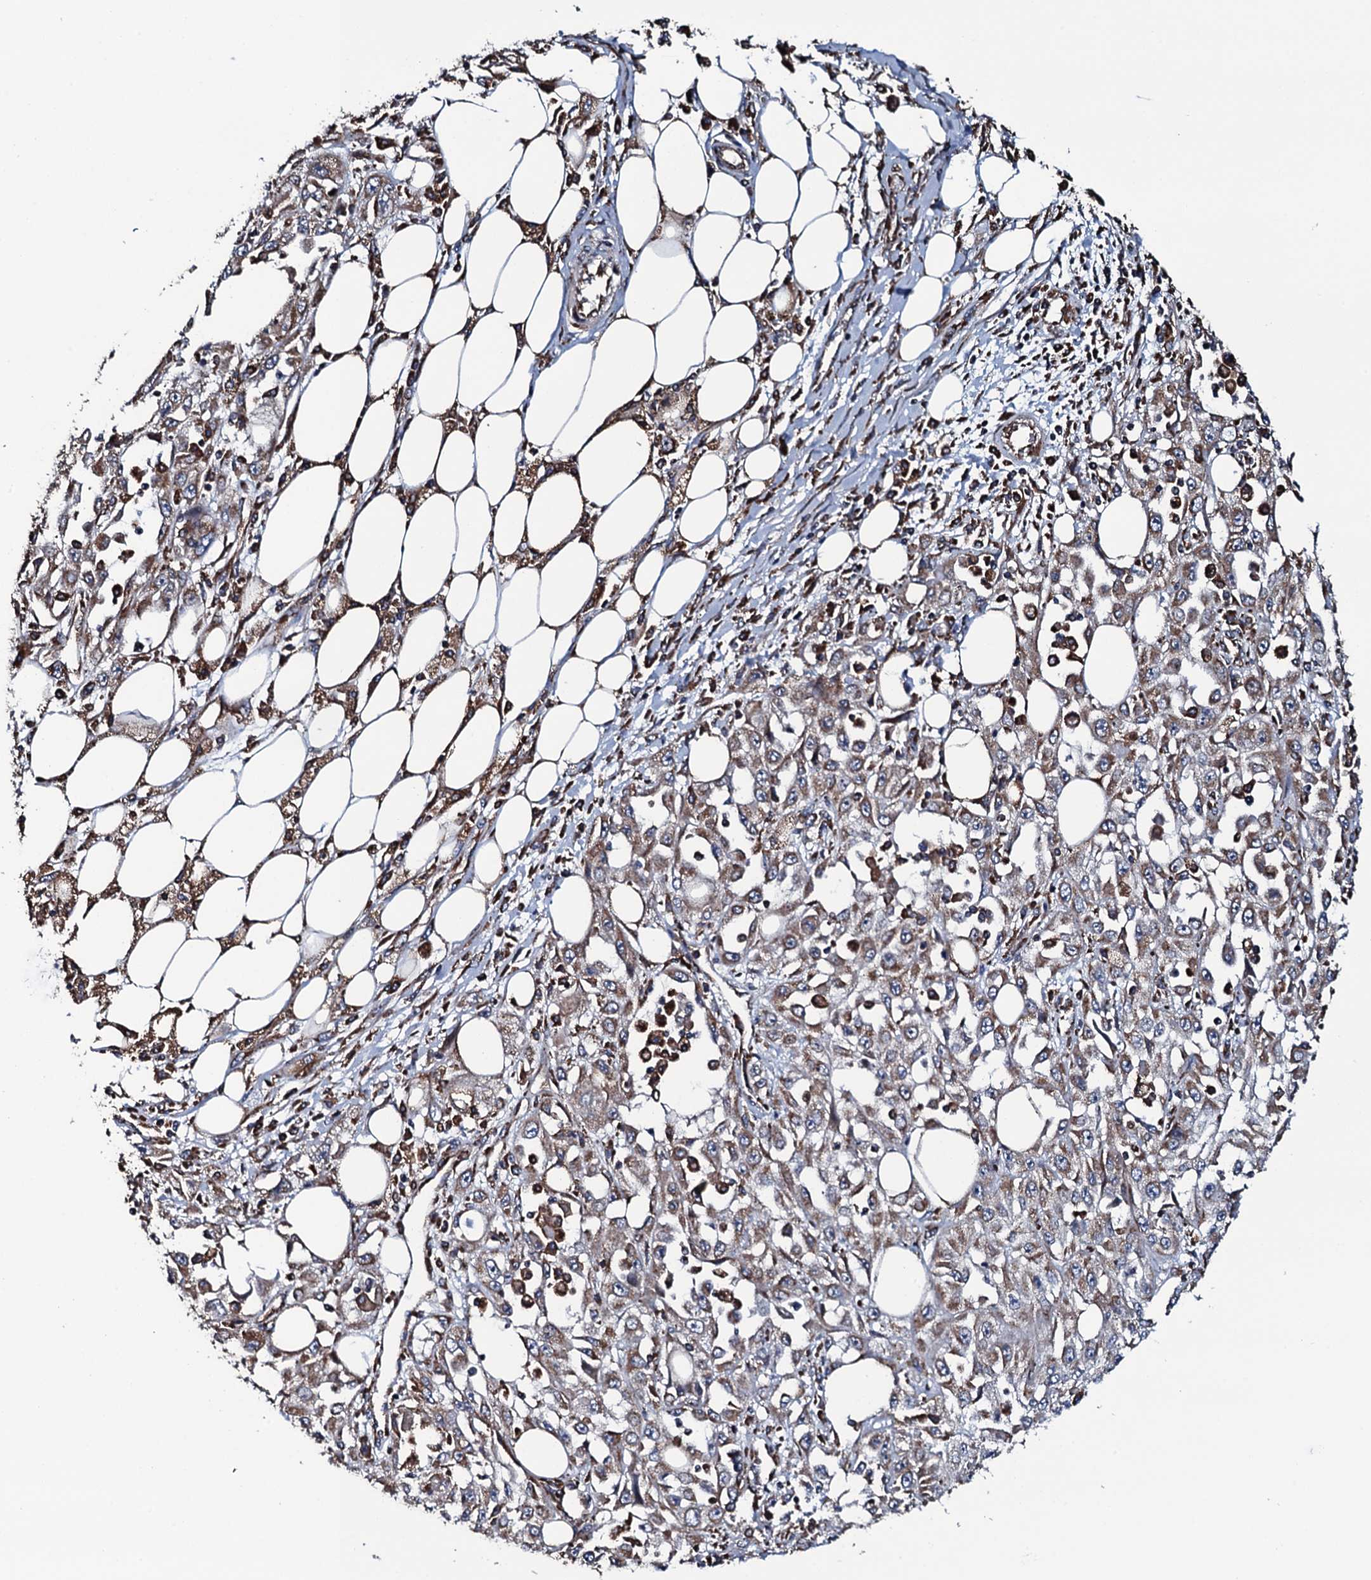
{"staining": {"intensity": "moderate", "quantity": ">75%", "location": "cytoplasmic/membranous"}, "tissue": "skin cancer", "cell_type": "Tumor cells", "image_type": "cancer", "snomed": [{"axis": "morphology", "description": "Squamous cell carcinoma, NOS"}, {"axis": "morphology", "description": "Squamous cell carcinoma, metastatic, NOS"}, {"axis": "topography", "description": "Skin"}, {"axis": "topography", "description": "Lymph node"}], "caption": "The image shows staining of skin metastatic squamous cell carcinoma, revealing moderate cytoplasmic/membranous protein positivity (brown color) within tumor cells.", "gene": "RAB12", "patient": {"sex": "male", "age": 75}}